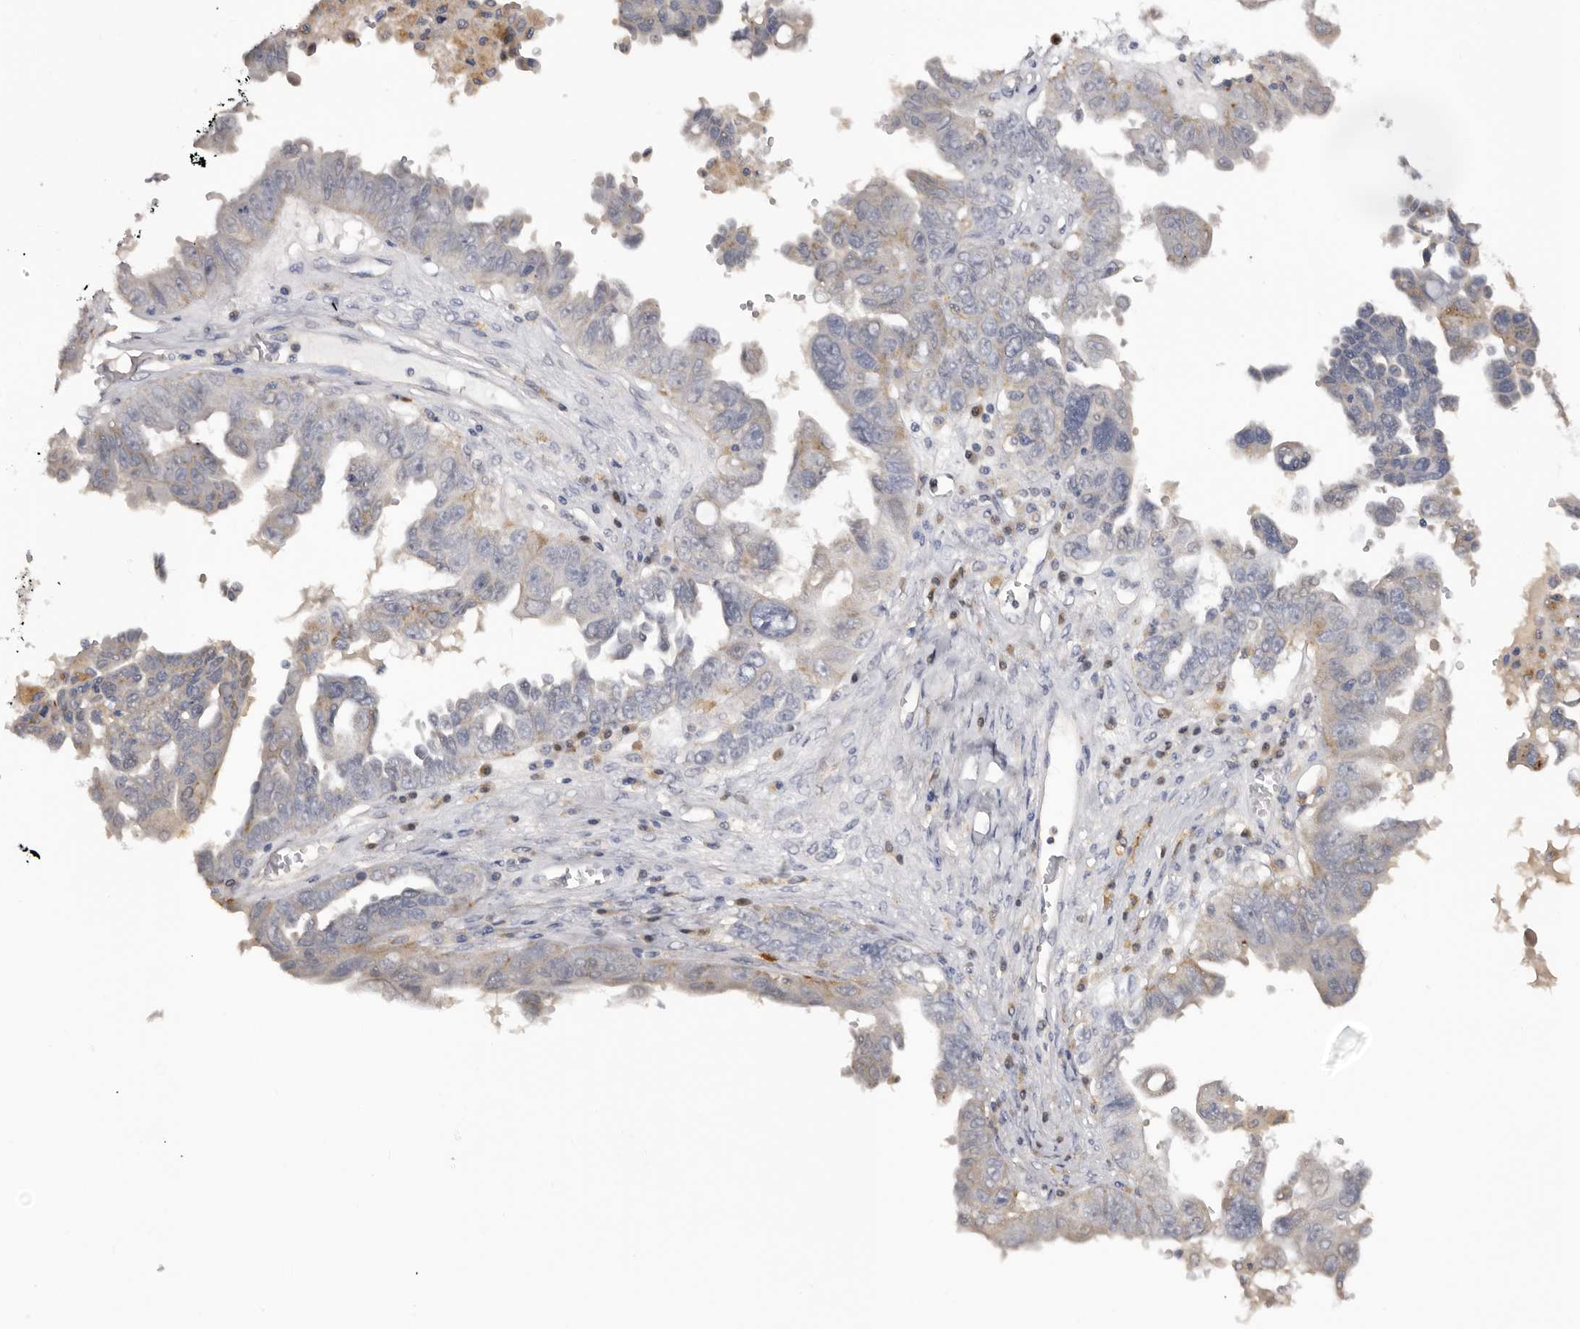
{"staining": {"intensity": "negative", "quantity": "none", "location": "none"}, "tissue": "ovarian cancer", "cell_type": "Tumor cells", "image_type": "cancer", "snomed": [{"axis": "morphology", "description": "Carcinoma, endometroid"}, {"axis": "topography", "description": "Ovary"}], "caption": "This image is of ovarian cancer (endometroid carcinoma) stained with IHC to label a protein in brown with the nuclei are counter-stained blue. There is no expression in tumor cells. (DAB (3,3'-diaminobenzidine) immunohistochemistry, high magnification).", "gene": "DAP", "patient": {"sex": "female", "age": 62}}